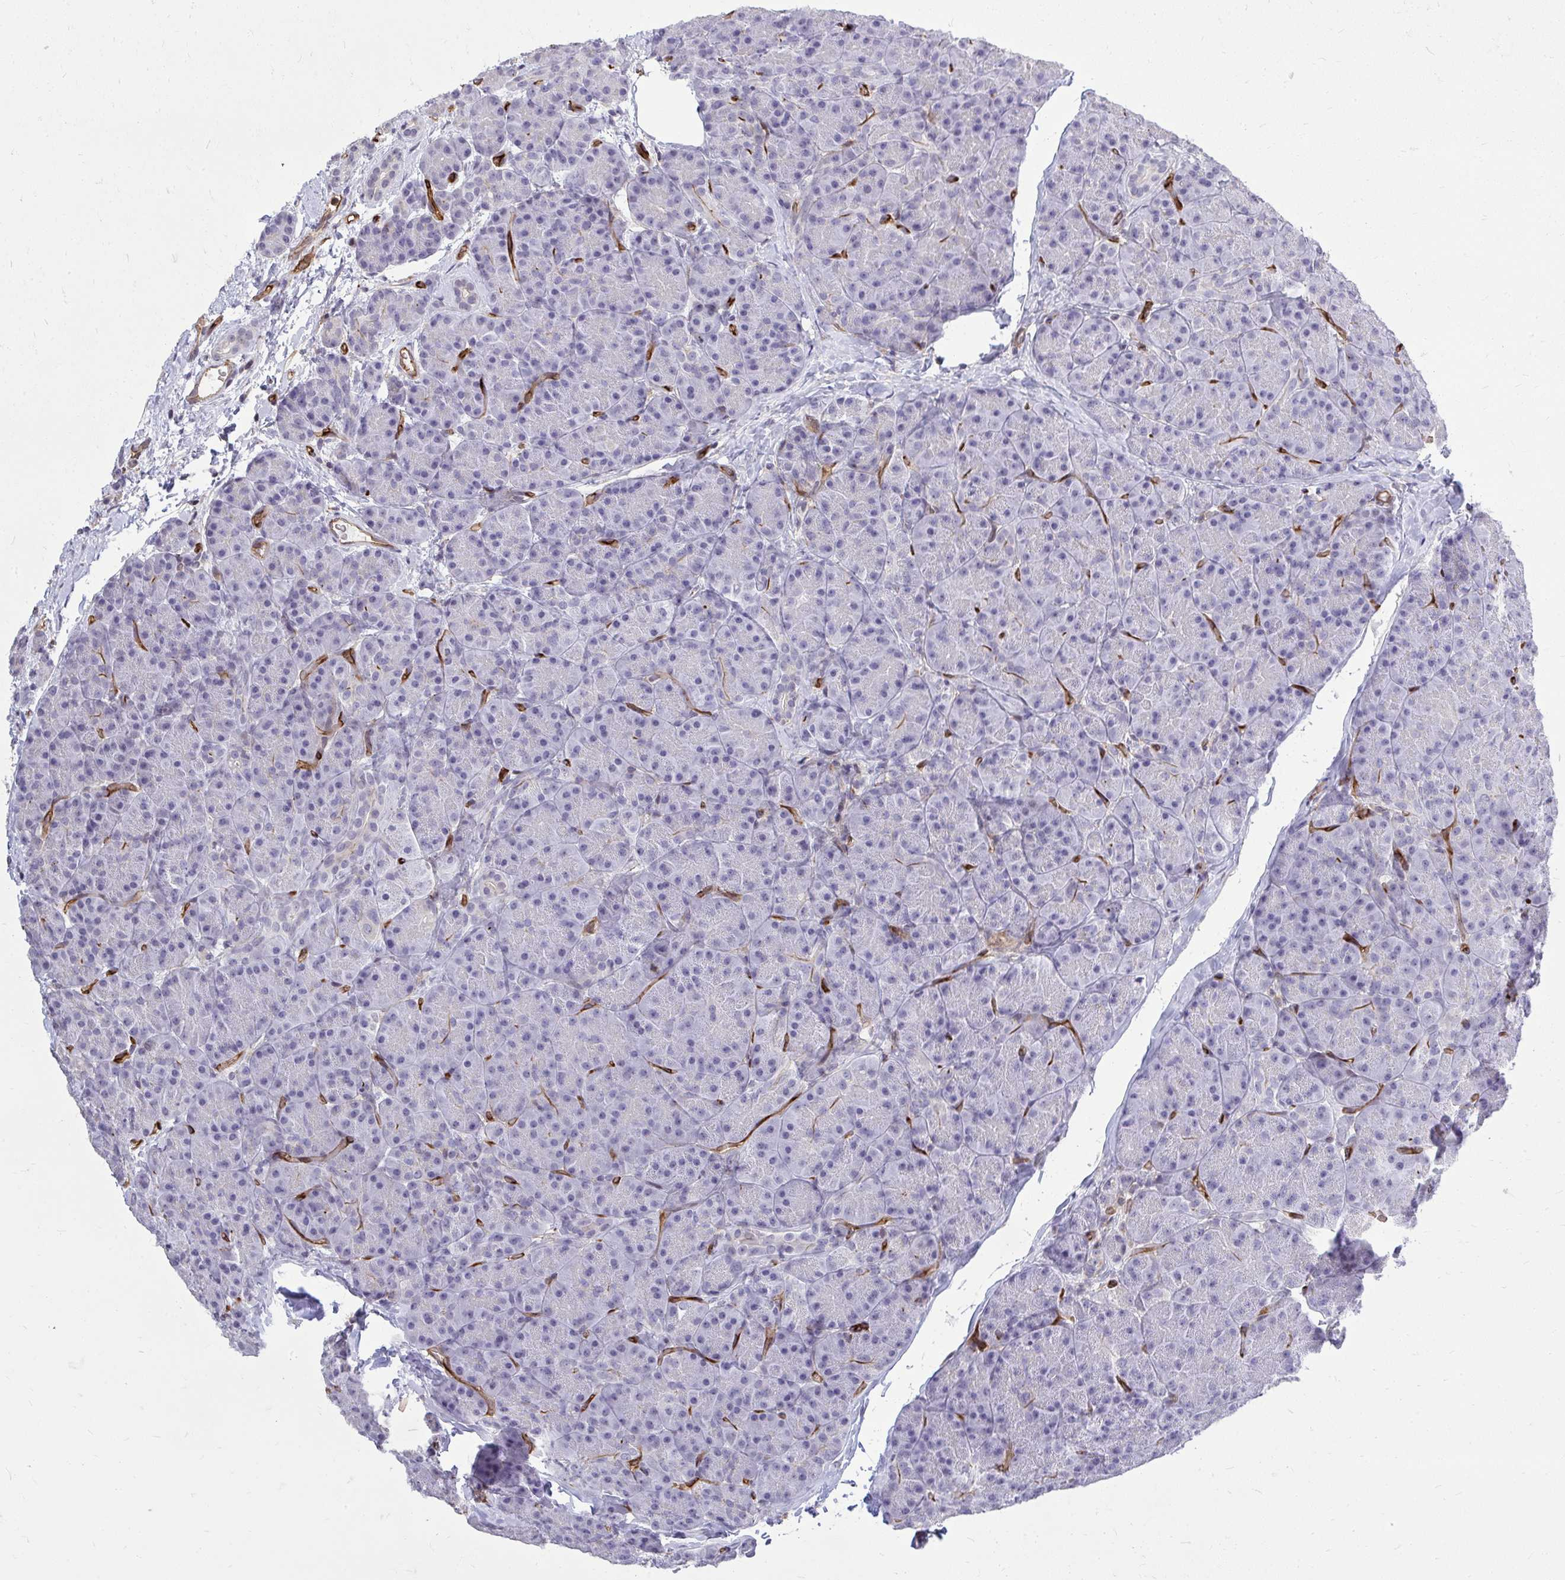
{"staining": {"intensity": "negative", "quantity": "none", "location": "none"}, "tissue": "pancreas", "cell_type": "Exocrine glandular cells", "image_type": "normal", "snomed": [{"axis": "morphology", "description": "Normal tissue, NOS"}, {"axis": "topography", "description": "Pancreas"}], "caption": "A micrograph of pancreas stained for a protein demonstrates no brown staining in exocrine glandular cells. (DAB IHC, high magnification).", "gene": "FOXN3", "patient": {"sex": "male", "age": 57}}